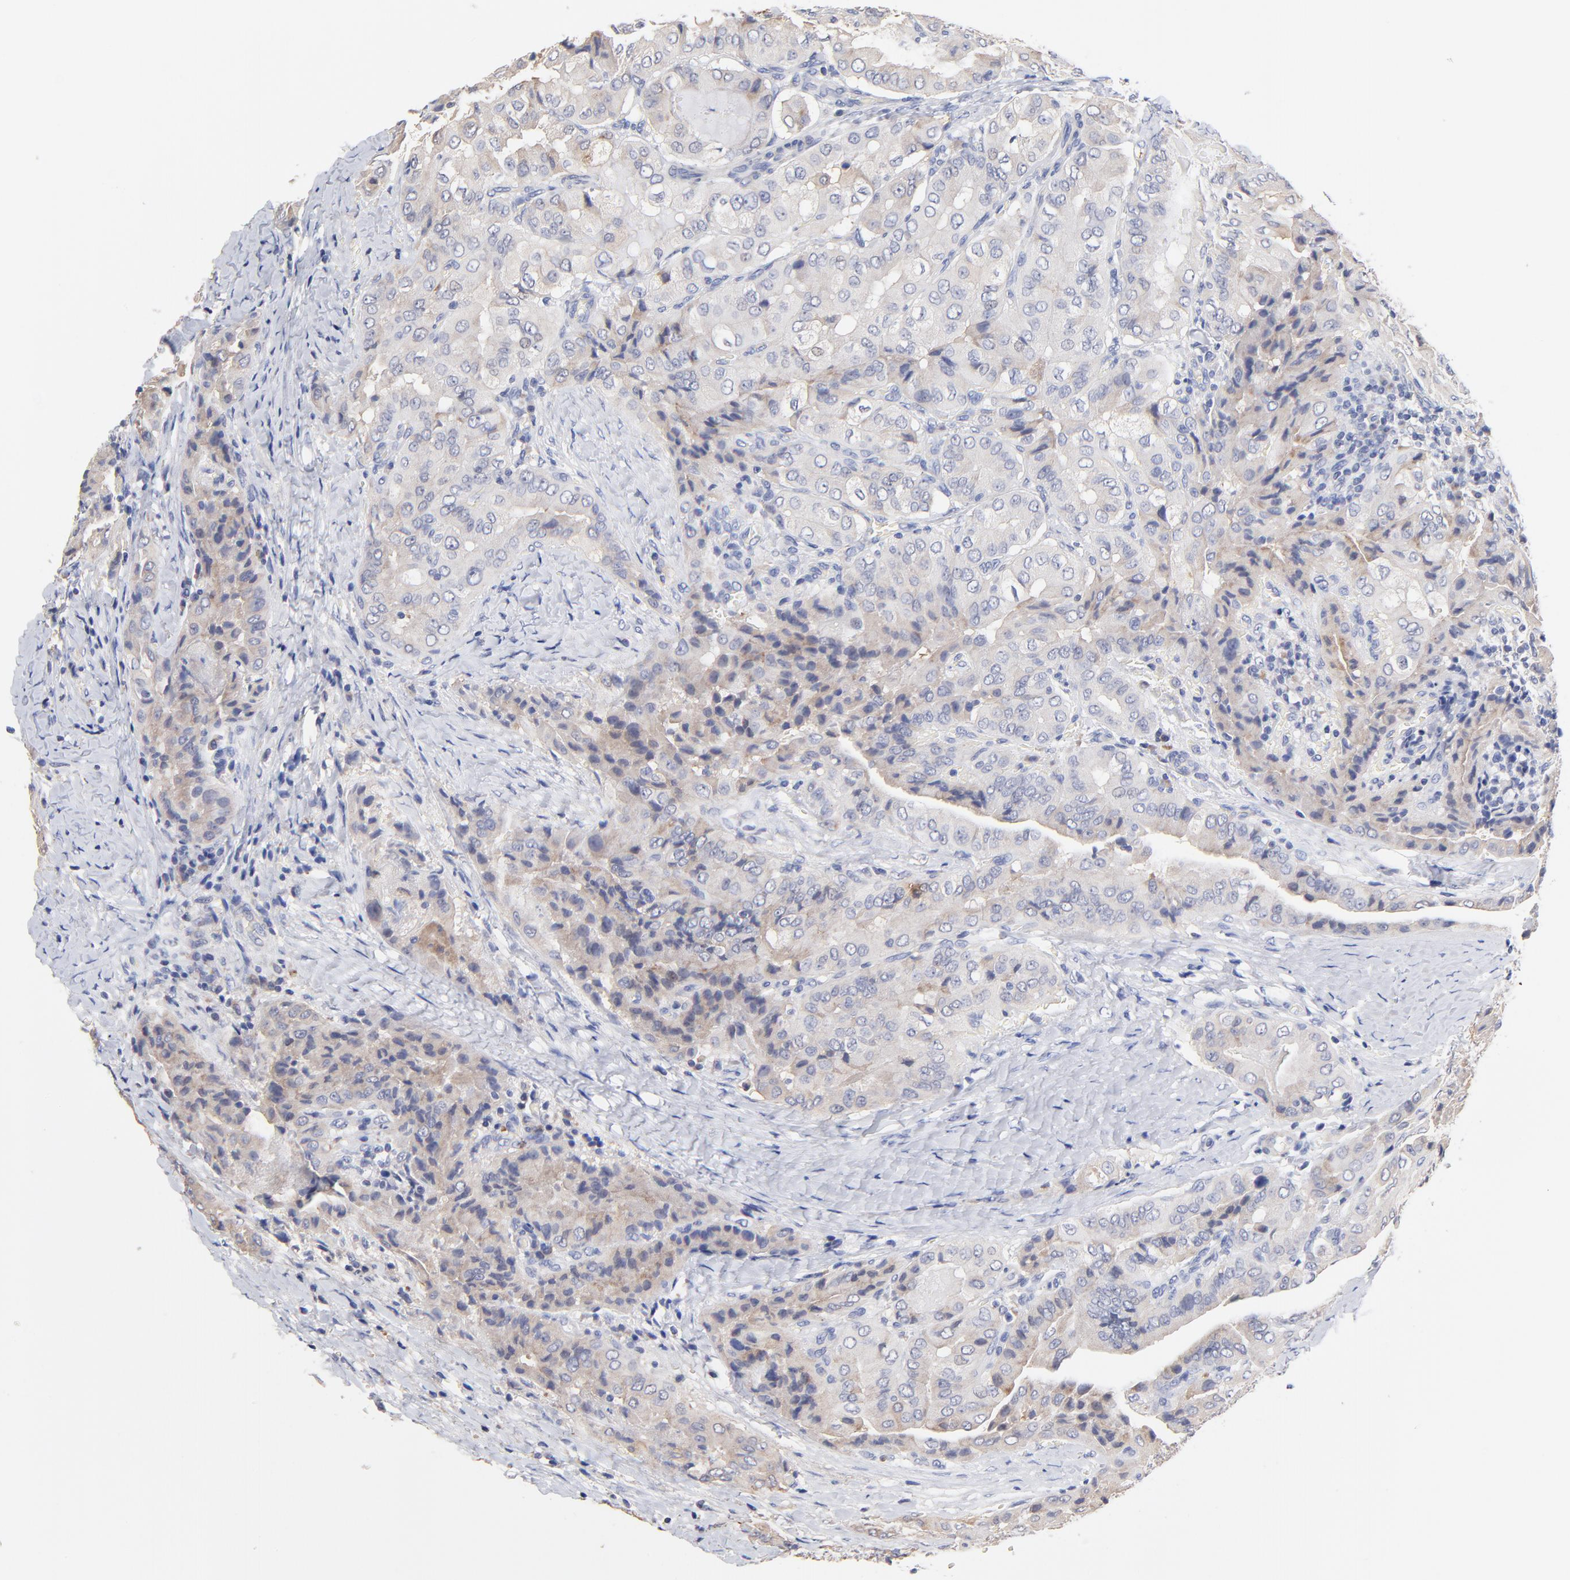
{"staining": {"intensity": "moderate", "quantity": "25%-75%", "location": "cytoplasmic/membranous"}, "tissue": "thyroid cancer", "cell_type": "Tumor cells", "image_type": "cancer", "snomed": [{"axis": "morphology", "description": "Papillary adenocarcinoma, NOS"}, {"axis": "topography", "description": "Thyroid gland"}], "caption": "This is an image of immunohistochemistry (IHC) staining of thyroid cancer (papillary adenocarcinoma), which shows moderate staining in the cytoplasmic/membranous of tumor cells.", "gene": "TWNK", "patient": {"sex": "female", "age": 71}}